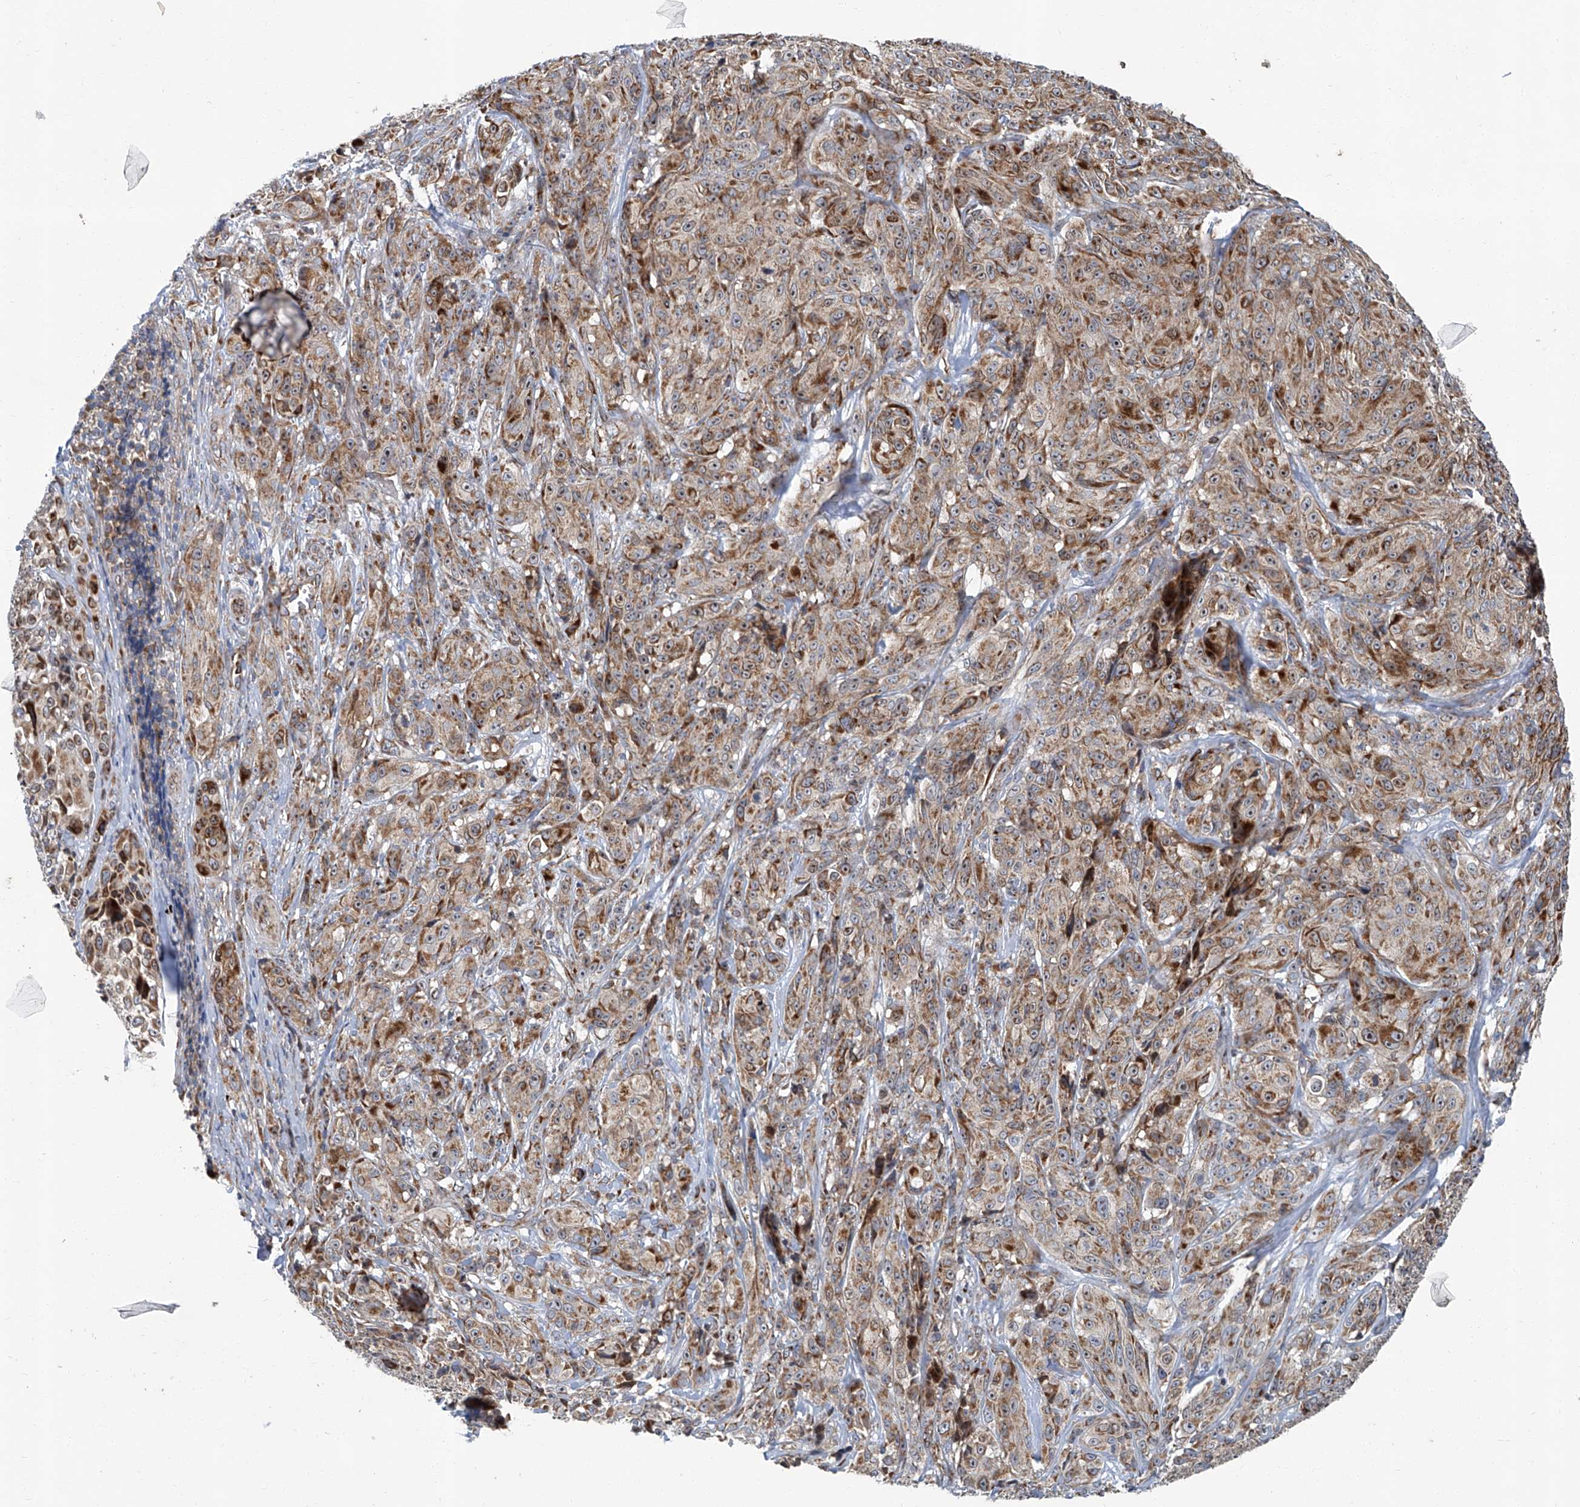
{"staining": {"intensity": "strong", "quantity": "25%-75%", "location": "cytoplasmic/membranous"}, "tissue": "melanoma", "cell_type": "Tumor cells", "image_type": "cancer", "snomed": [{"axis": "morphology", "description": "Malignant melanoma, NOS"}, {"axis": "topography", "description": "Skin"}], "caption": "A brown stain labels strong cytoplasmic/membranous staining of a protein in human malignant melanoma tumor cells. (DAB (3,3'-diaminobenzidine) IHC, brown staining for protein, blue staining for nuclei).", "gene": "GPR132", "patient": {"sex": "male", "age": 73}}